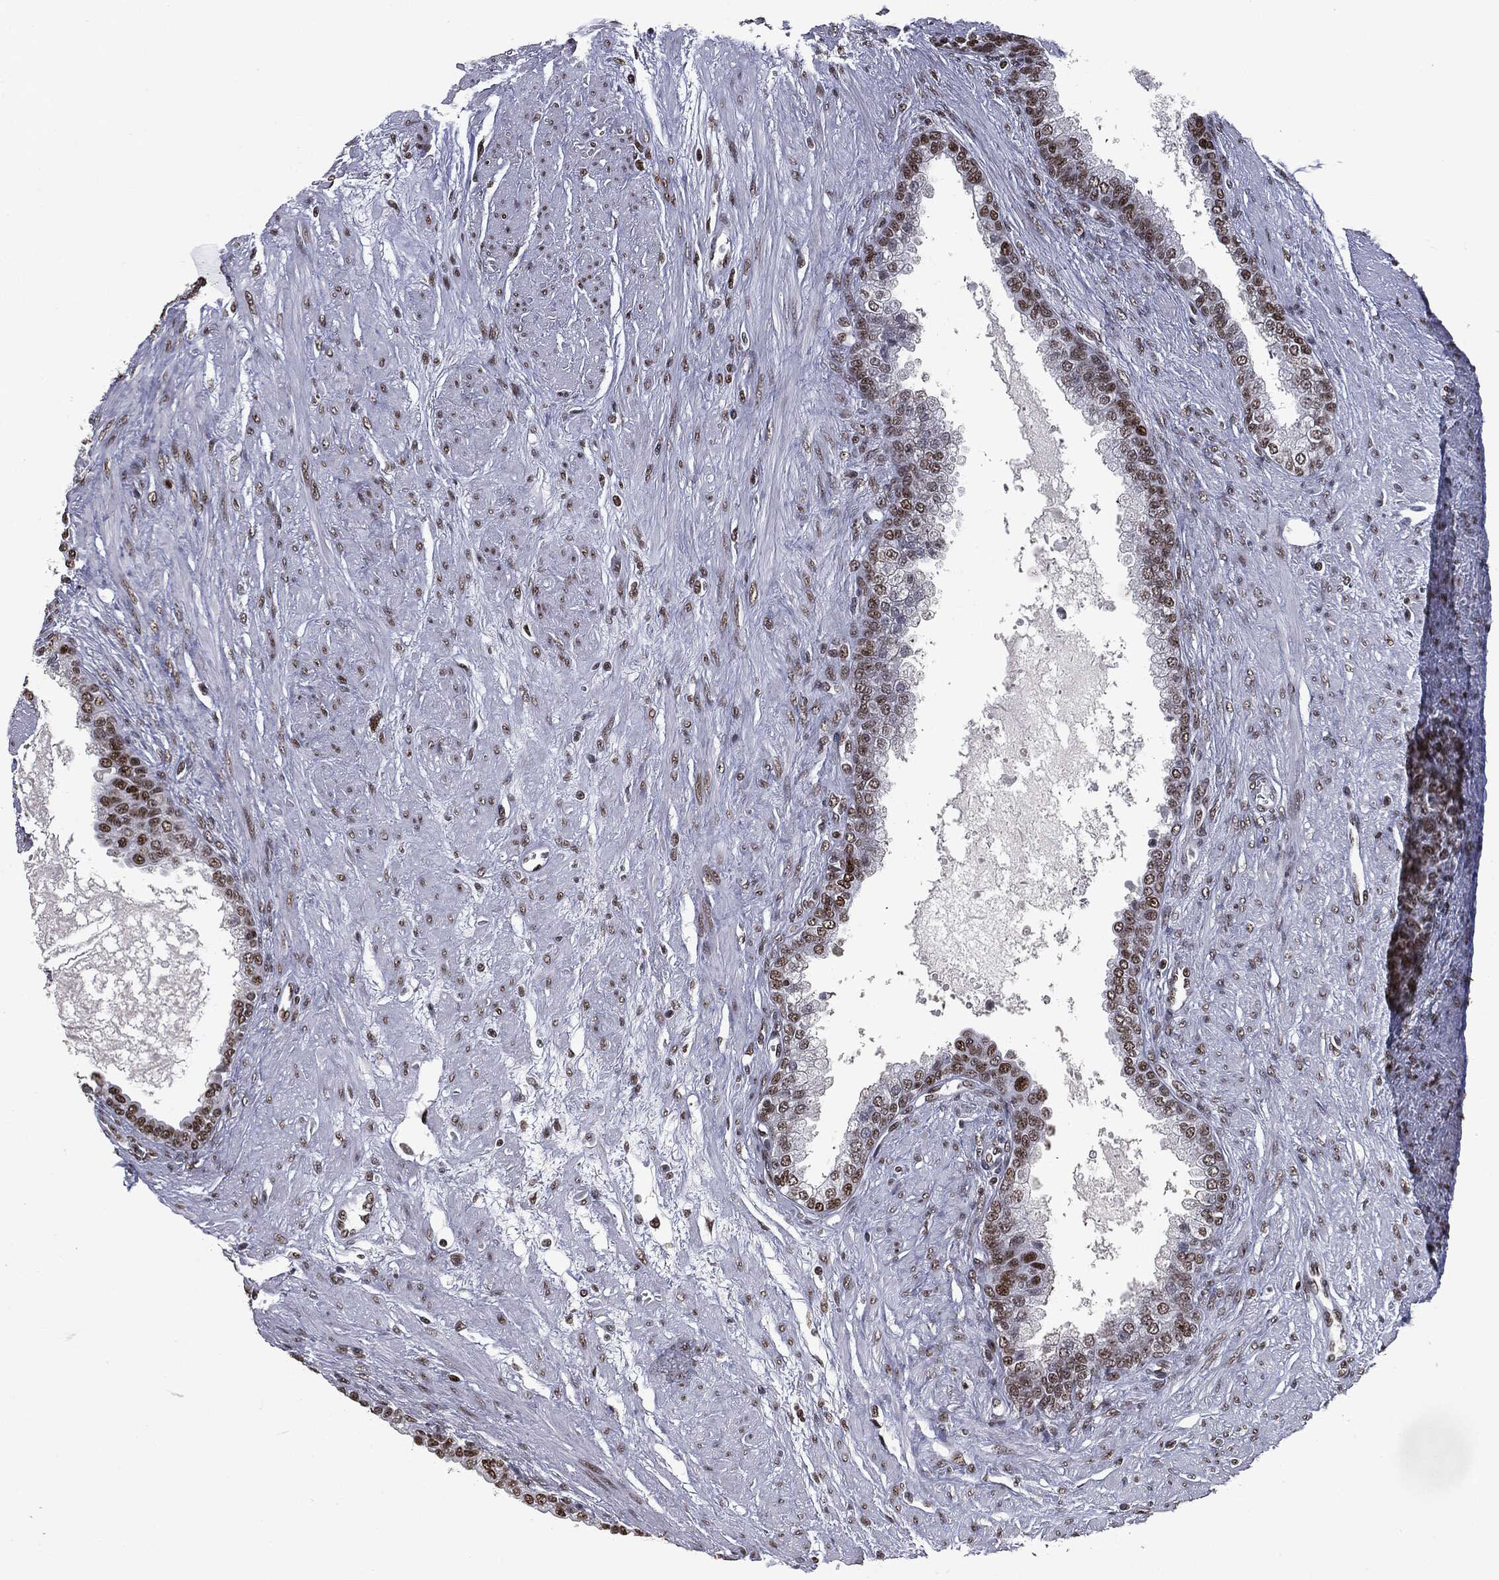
{"staining": {"intensity": "strong", "quantity": "25%-75%", "location": "nuclear"}, "tissue": "prostate cancer", "cell_type": "Tumor cells", "image_type": "cancer", "snomed": [{"axis": "morphology", "description": "Adenocarcinoma, NOS"}, {"axis": "topography", "description": "Prostate and seminal vesicle, NOS"}, {"axis": "topography", "description": "Prostate"}], "caption": "High-magnification brightfield microscopy of adenocarcinoma (prostate) stained with DAB (3,3'-diaminobenzidine) (brown) and counterstained with hematoxylin (blue). tumor cells exhibit strong nuclear staining is present in approximately25%-75% of cells.", "gene": "MSH2", "patient": {"sex": "male", "age": 62}}